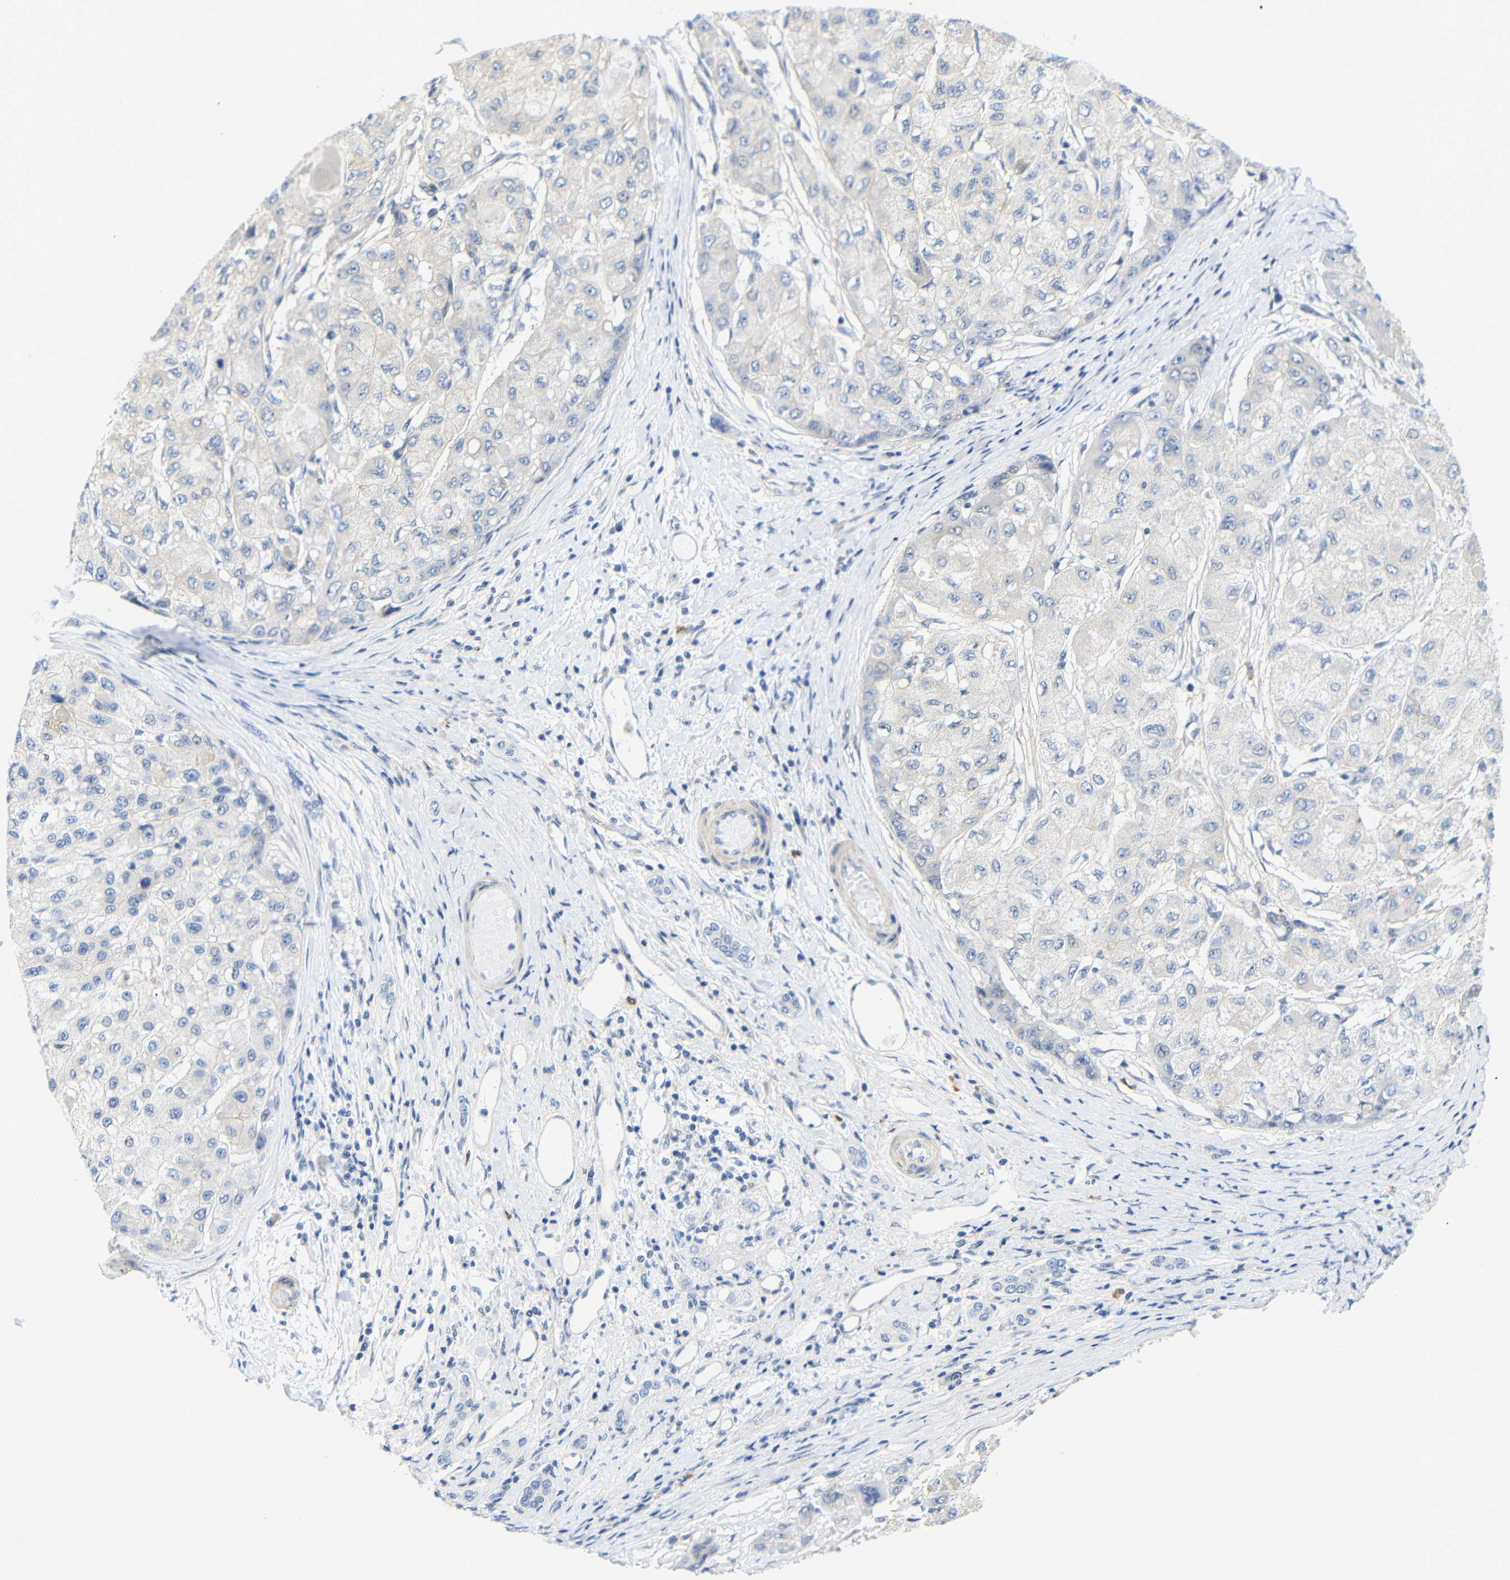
{"staining": {"intensity": "negative", "quantity": "none", "location": "none"}, "tissue": "liver cancer", "cell_type": "Tumor cells", "image_type": "cancer", "snomed": [{"axis": "morphology", "description": "Carcinoma, Hepatocellular, NOS"}, {"axis": "topography", "description": "Liver"}], "caption": "An immunohistochemistry image of liver cancer (hepatocellular carcinoma) is shown. There is no staining in tumor cells of liver cancer (hepatocellular carcinoma).", "gene": "STMN3", "patient": {"sex": "male", "age": 80}}